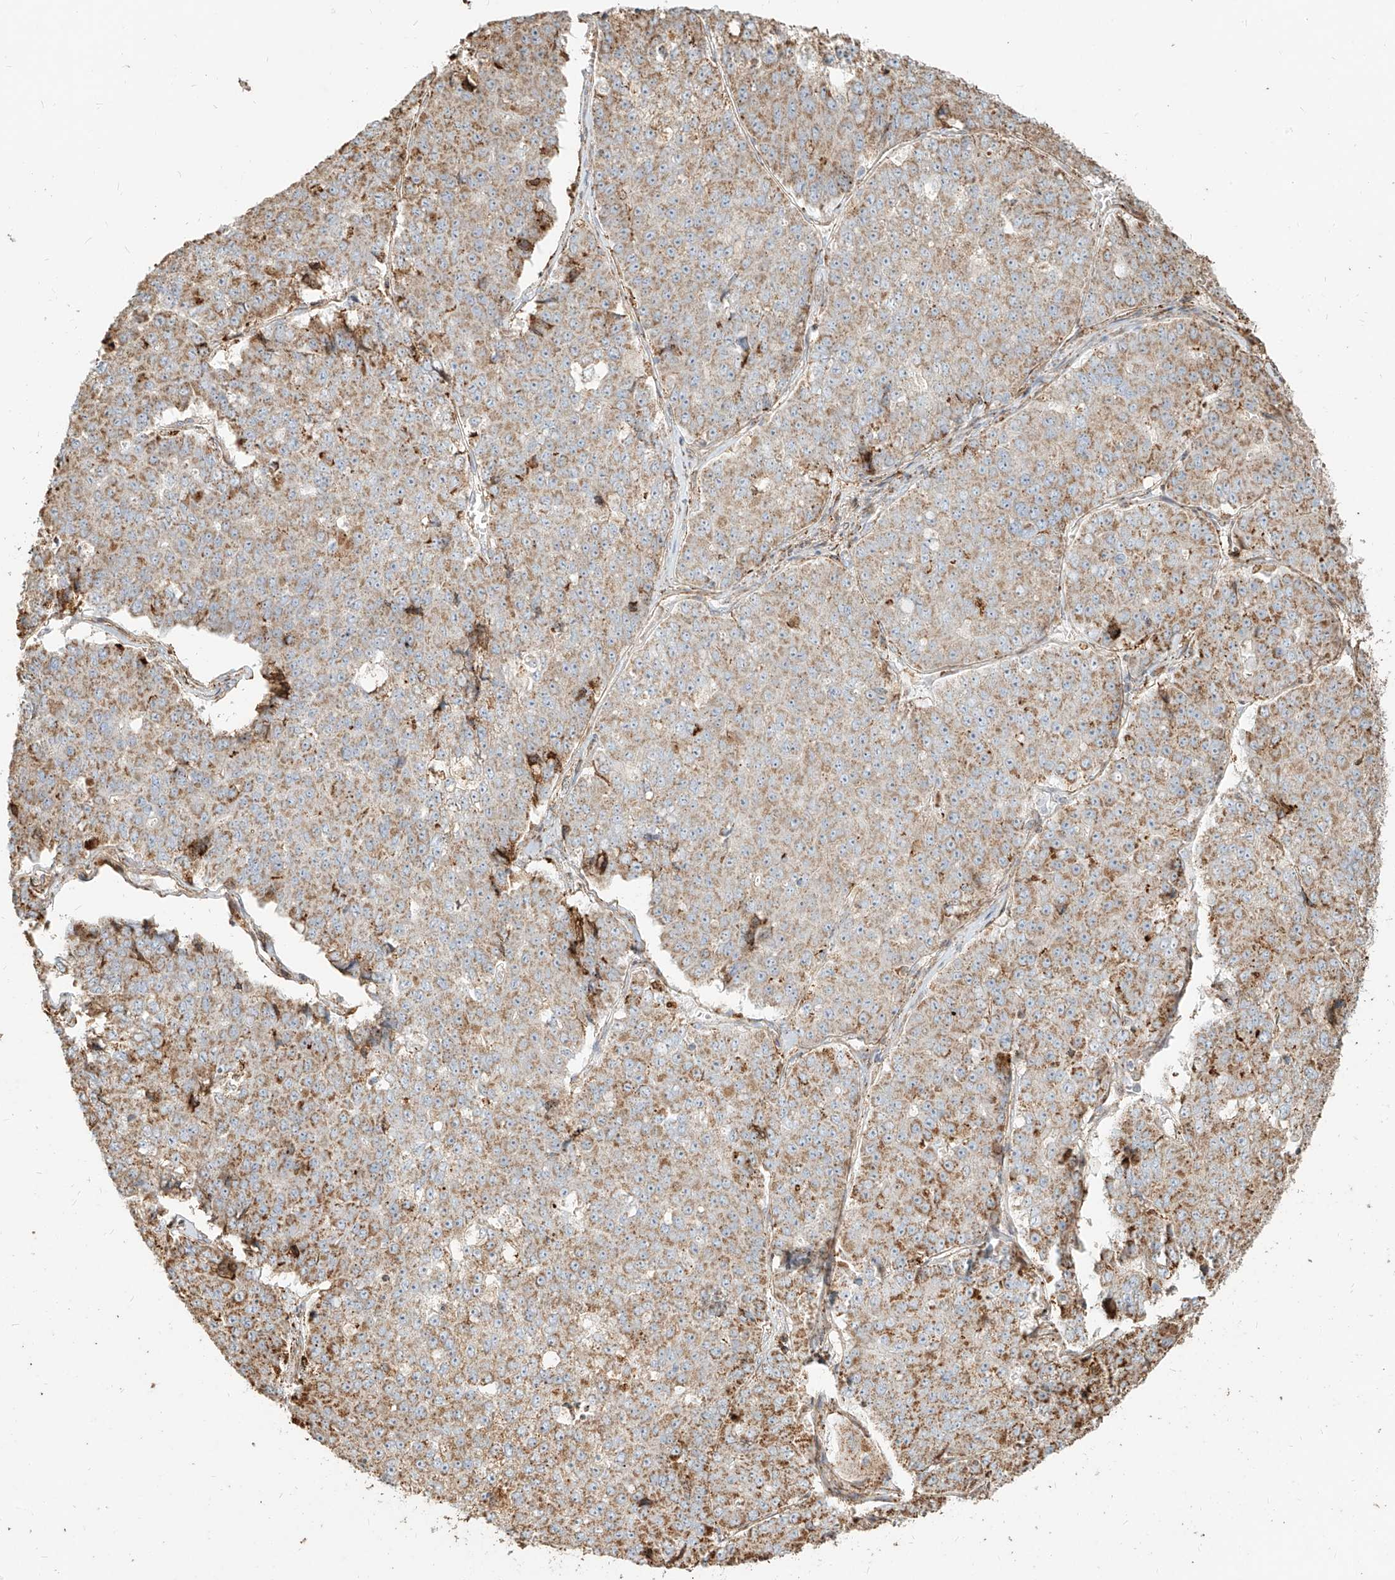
{"staining": {"intensity": "weak", "quantity": ">75%", "location": "cytoplasmic/membranous"}, "tissue": "pancreatic cancer", "cell_type": "Tumor cells", "image_type": "cancer", "snomed": [{"axis": "morphology", "description": "Adenocarcinoma, NOS"}, {"axis": "topography", "description": "Pancreas"}], "caption": "Protein staining of pancreatic cancer (adenocarcinoma) tissue displays weak cytoplasmic/membranous positivity in approximately >75% of tumor cells.", "gene": "MTX2", "patient": {"sex": "male", "age": 50}}